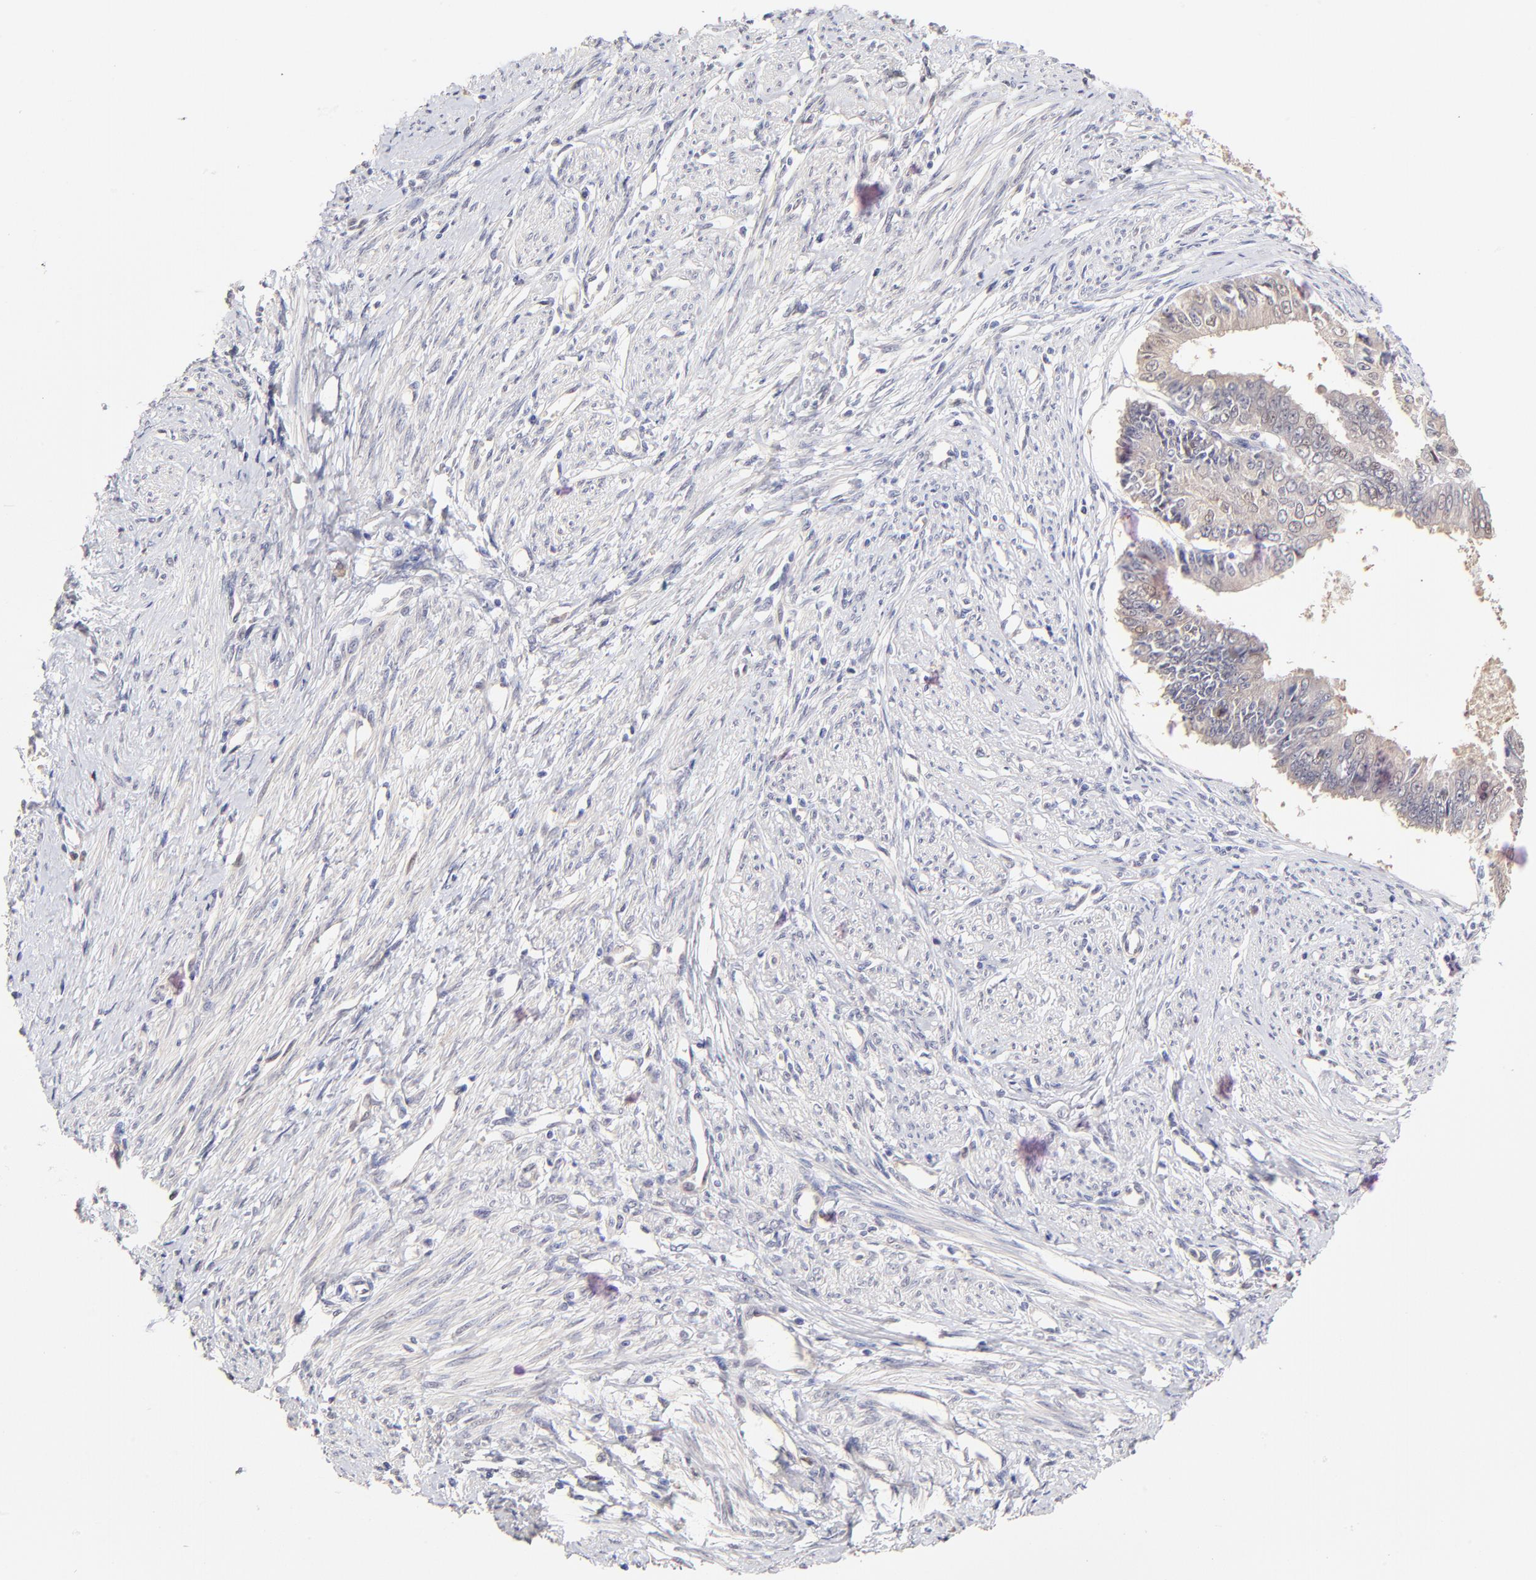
{"staining": {"intensity": "weak", "quantity": ">75%", "location": "cytoplasmic/membranous"}, "tissue": "endometrial cancer", "cell_type": "Tumor cells", "image_type": "cancer", "snomed": [{"axis": "morphology", "description": "Adenocarcinoma, NOS"}, {"axis": "topography", "description": "Endometrium"}], "caption": "There is low levels of weak cytoplasmic/membranous expression in tumor cells of endometrial adenocarcinoma, as demonstrated by immunohistochemical staining (brown color).", "gene": "ZNF10", "patient": {"sex": "female", "age": 76}}